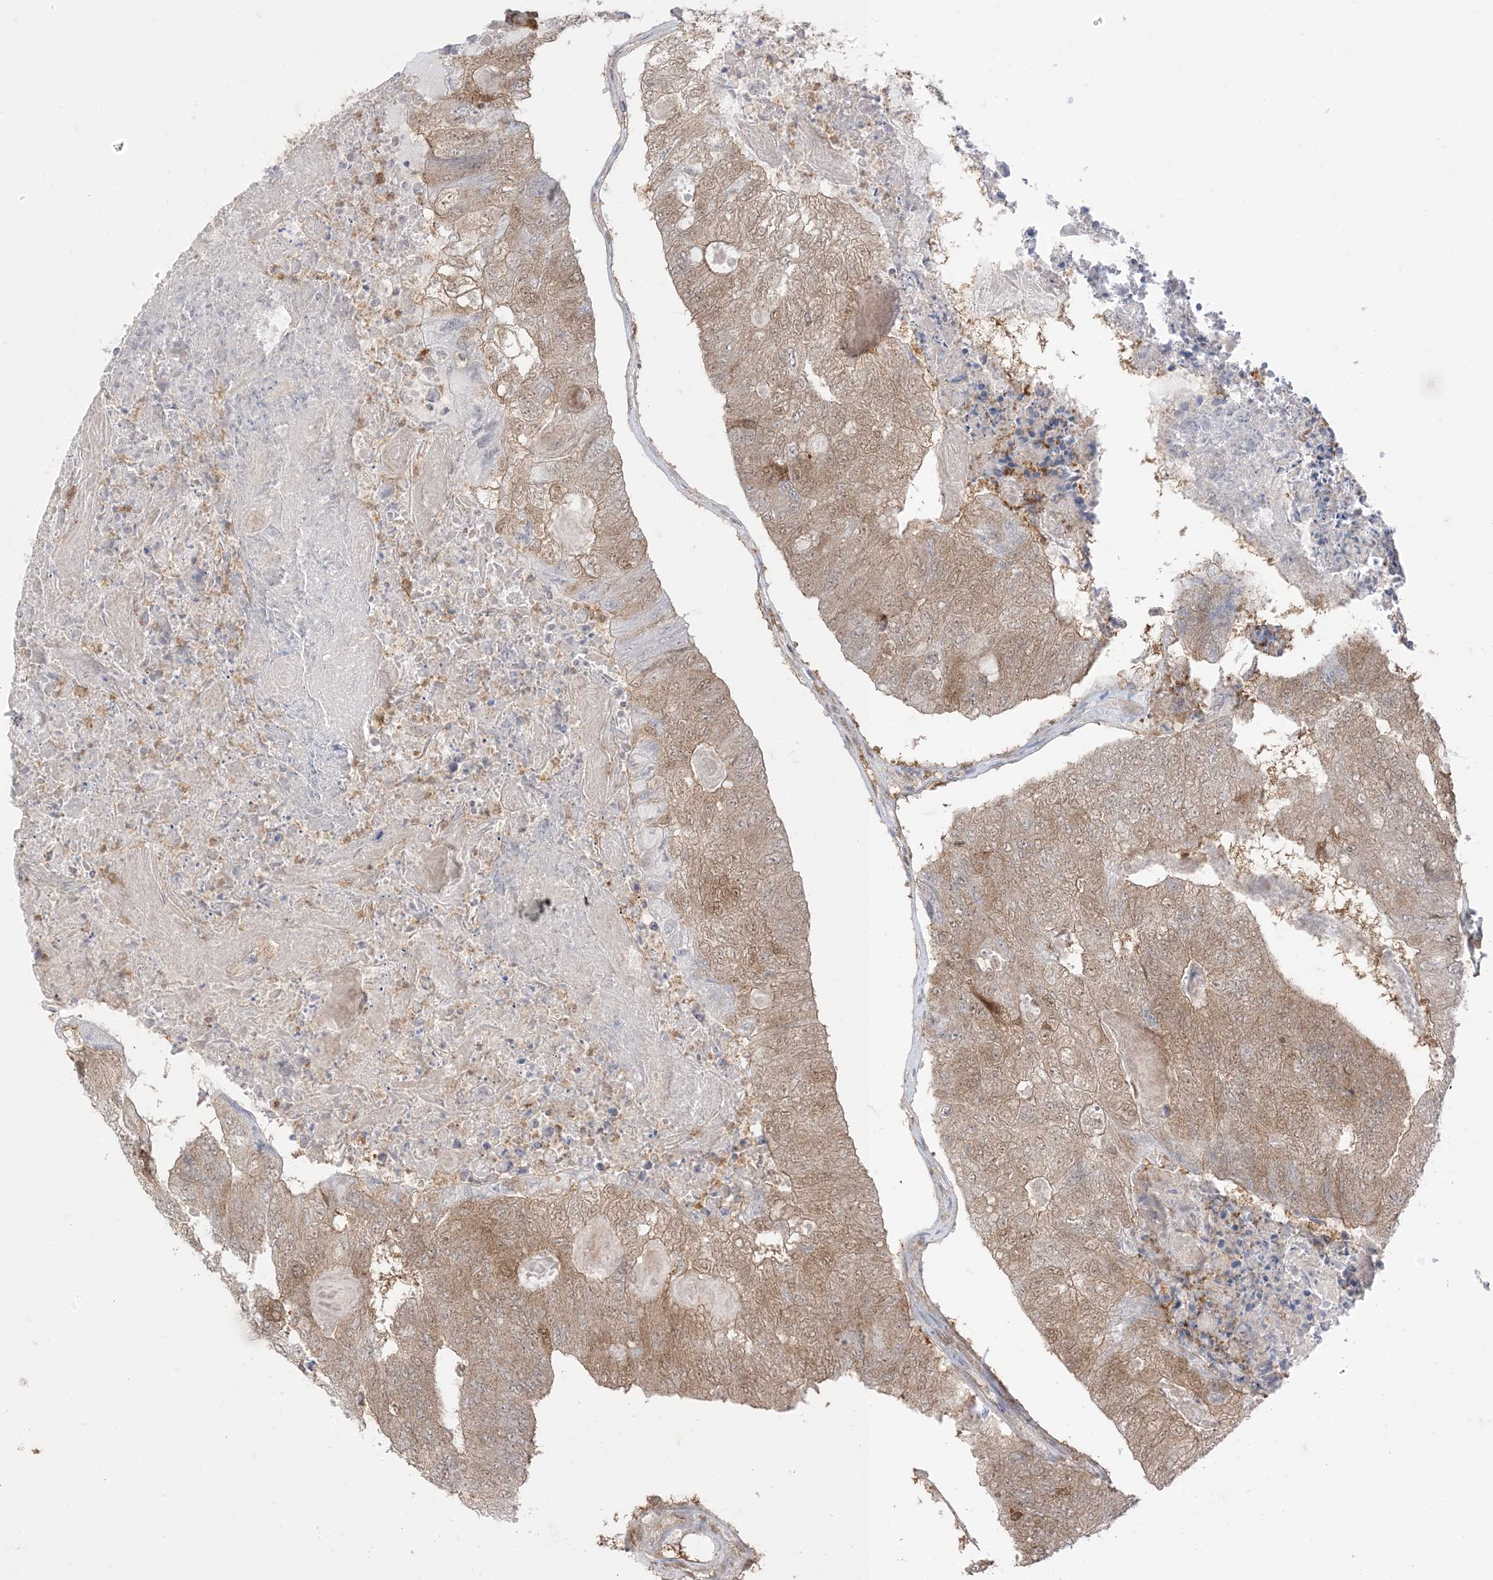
{"staining": {"intensity": "moderate", "quantity": "25%-75%", "location": "cytoplasmic/membranous"}, "tissue": "colorectal cancer", "cell_type": "Tumor cells", "image_type": "cancer", "snomed": [{"axis": "morphology", "description": "Adenocarcinoma, NOS"}, {"axis": "topography", "description": "Colon"}], "caption": "This is an image of IHC staining of colorectal cancer, which shows moderate positivity in the cytoplasmic/membranous of tumor cells.", "gene": "PTPA", "patient": {"sex": "female", "age": 67}}